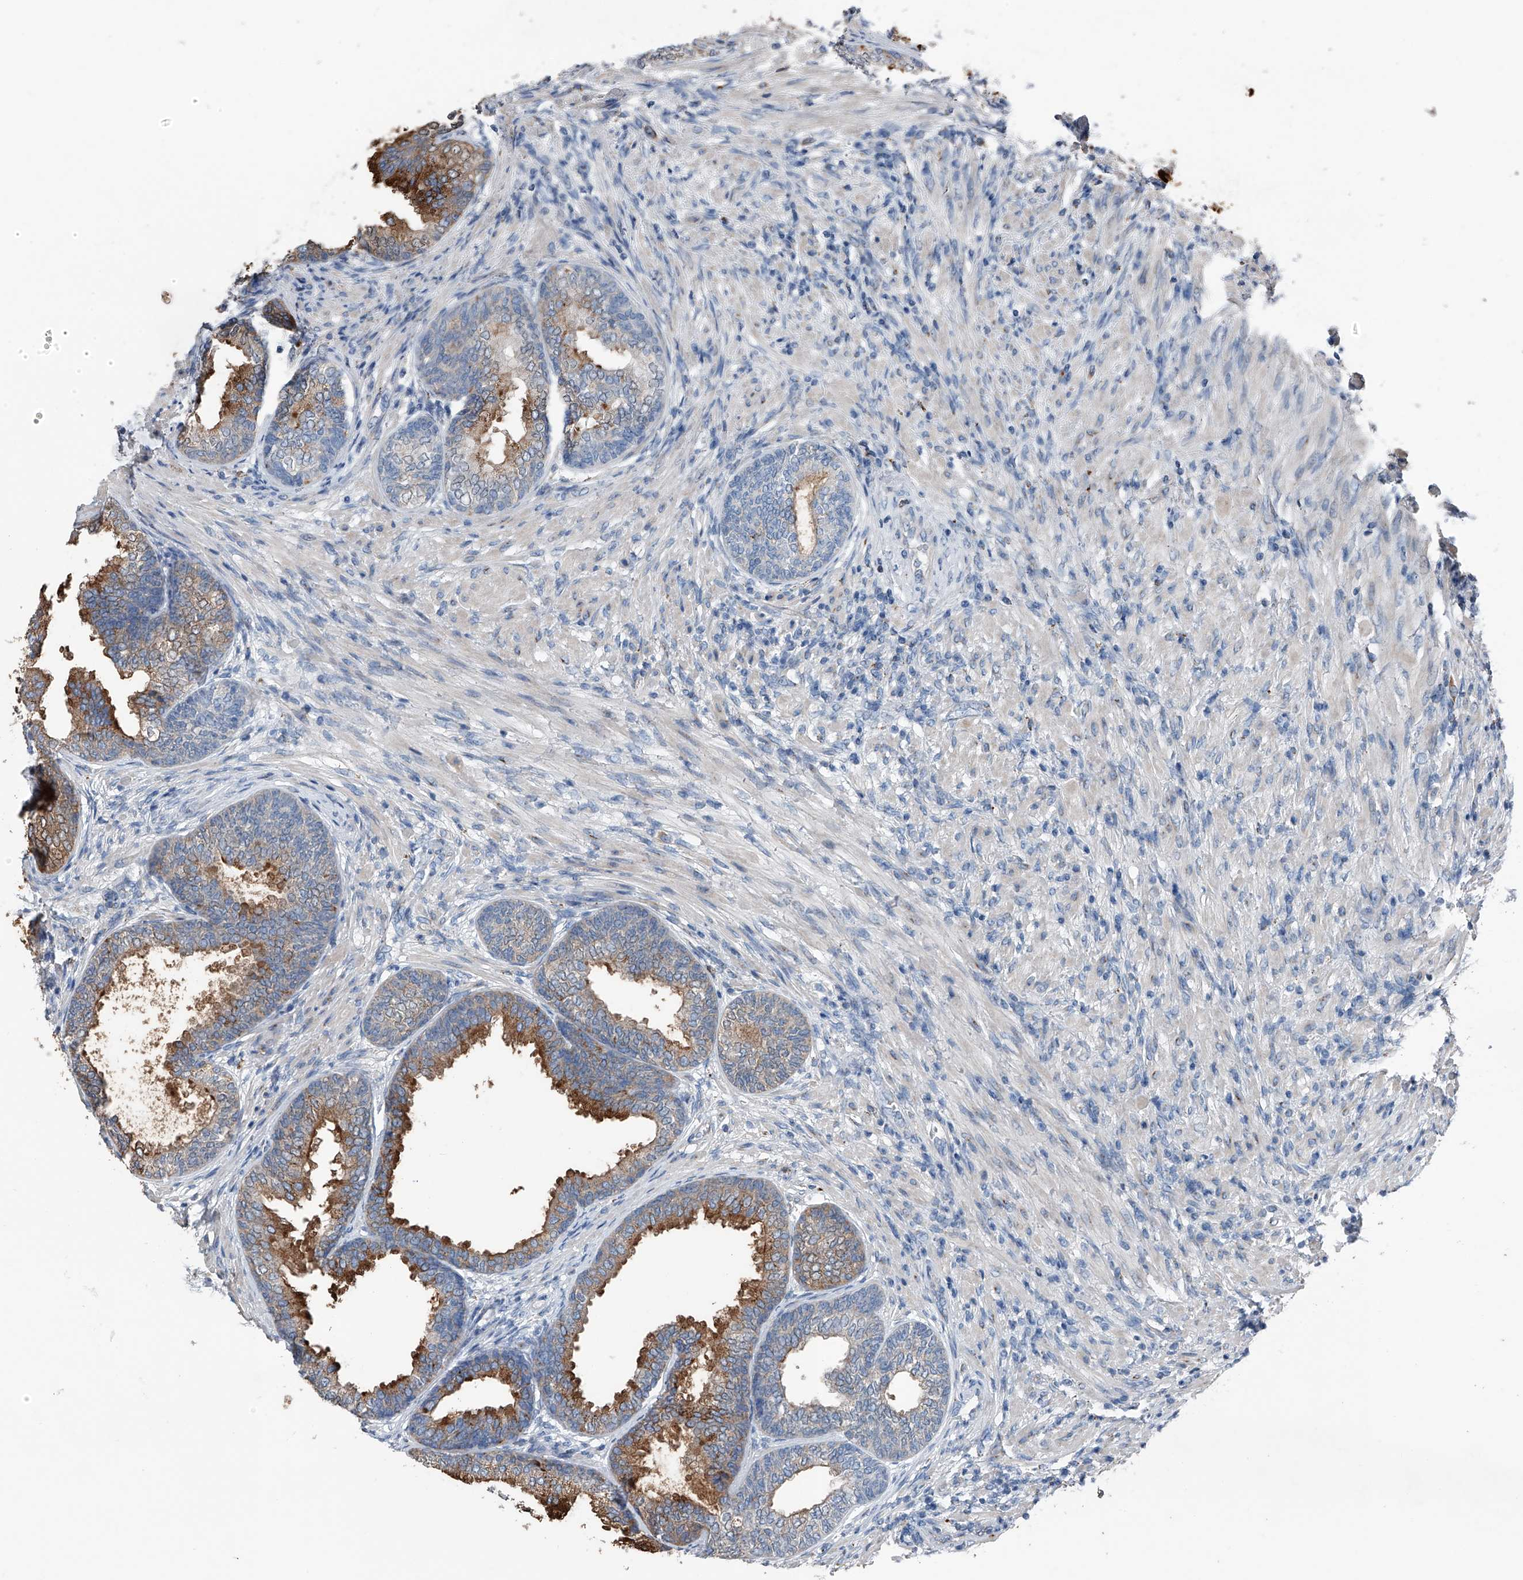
{"staining": {"intensity": "strong", "quantity": ">75%", "location": "cytoplasmic/membranous"}, "tissue": "prostate", "cell_type": "Glandular cells", "image_type": "normal", "snomed": [{"axis": "morphology", "description": "Normal tissue, NOS"}, {"axis": "topography", "description": "Prostate"}], "caption": "Benign prostate reveals strong cytoplasmic/membranous staining in about >75% of glandular cells, visualized by immunohistochemistry.", "gene": "ZNF772", "patient": {"sex": "male", "age": 76}}